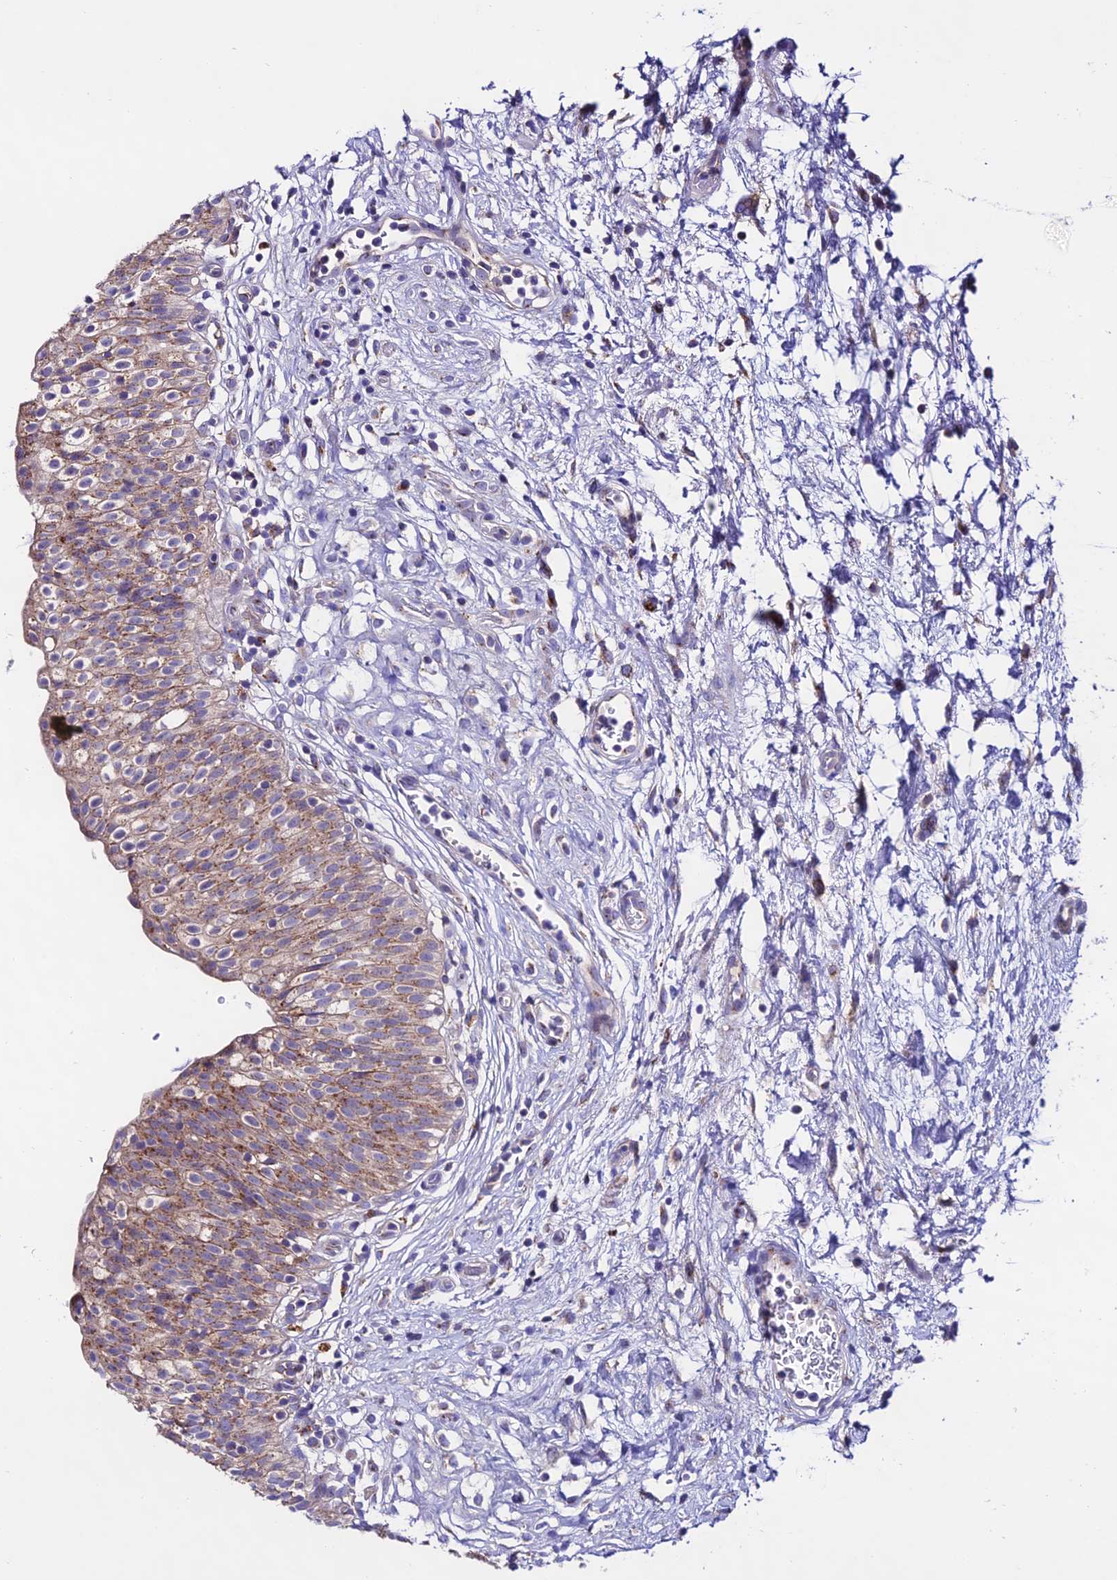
{"staining": {"intensity": "moderate", "quantity": ">75%", "location": "cytoplasmic/membranous"}, "tissue": "urinary bladder", "cell_type": "Urothelial cells", "image_type": "normal", "snomed": [{"axis": "morphology", "description": "Normal tissue, NOS"}, {"axis": "topography", "description": "Urinary bladder"}], "caption": "Immunohistochemical staining of benign urinary bladder exhibits medium levels of moderate cytoplasmic/membranous expression in approximately >75% of urothelial cells.", "gene": "LACTB2", "patient": {"sex": "male", "age": 55}}